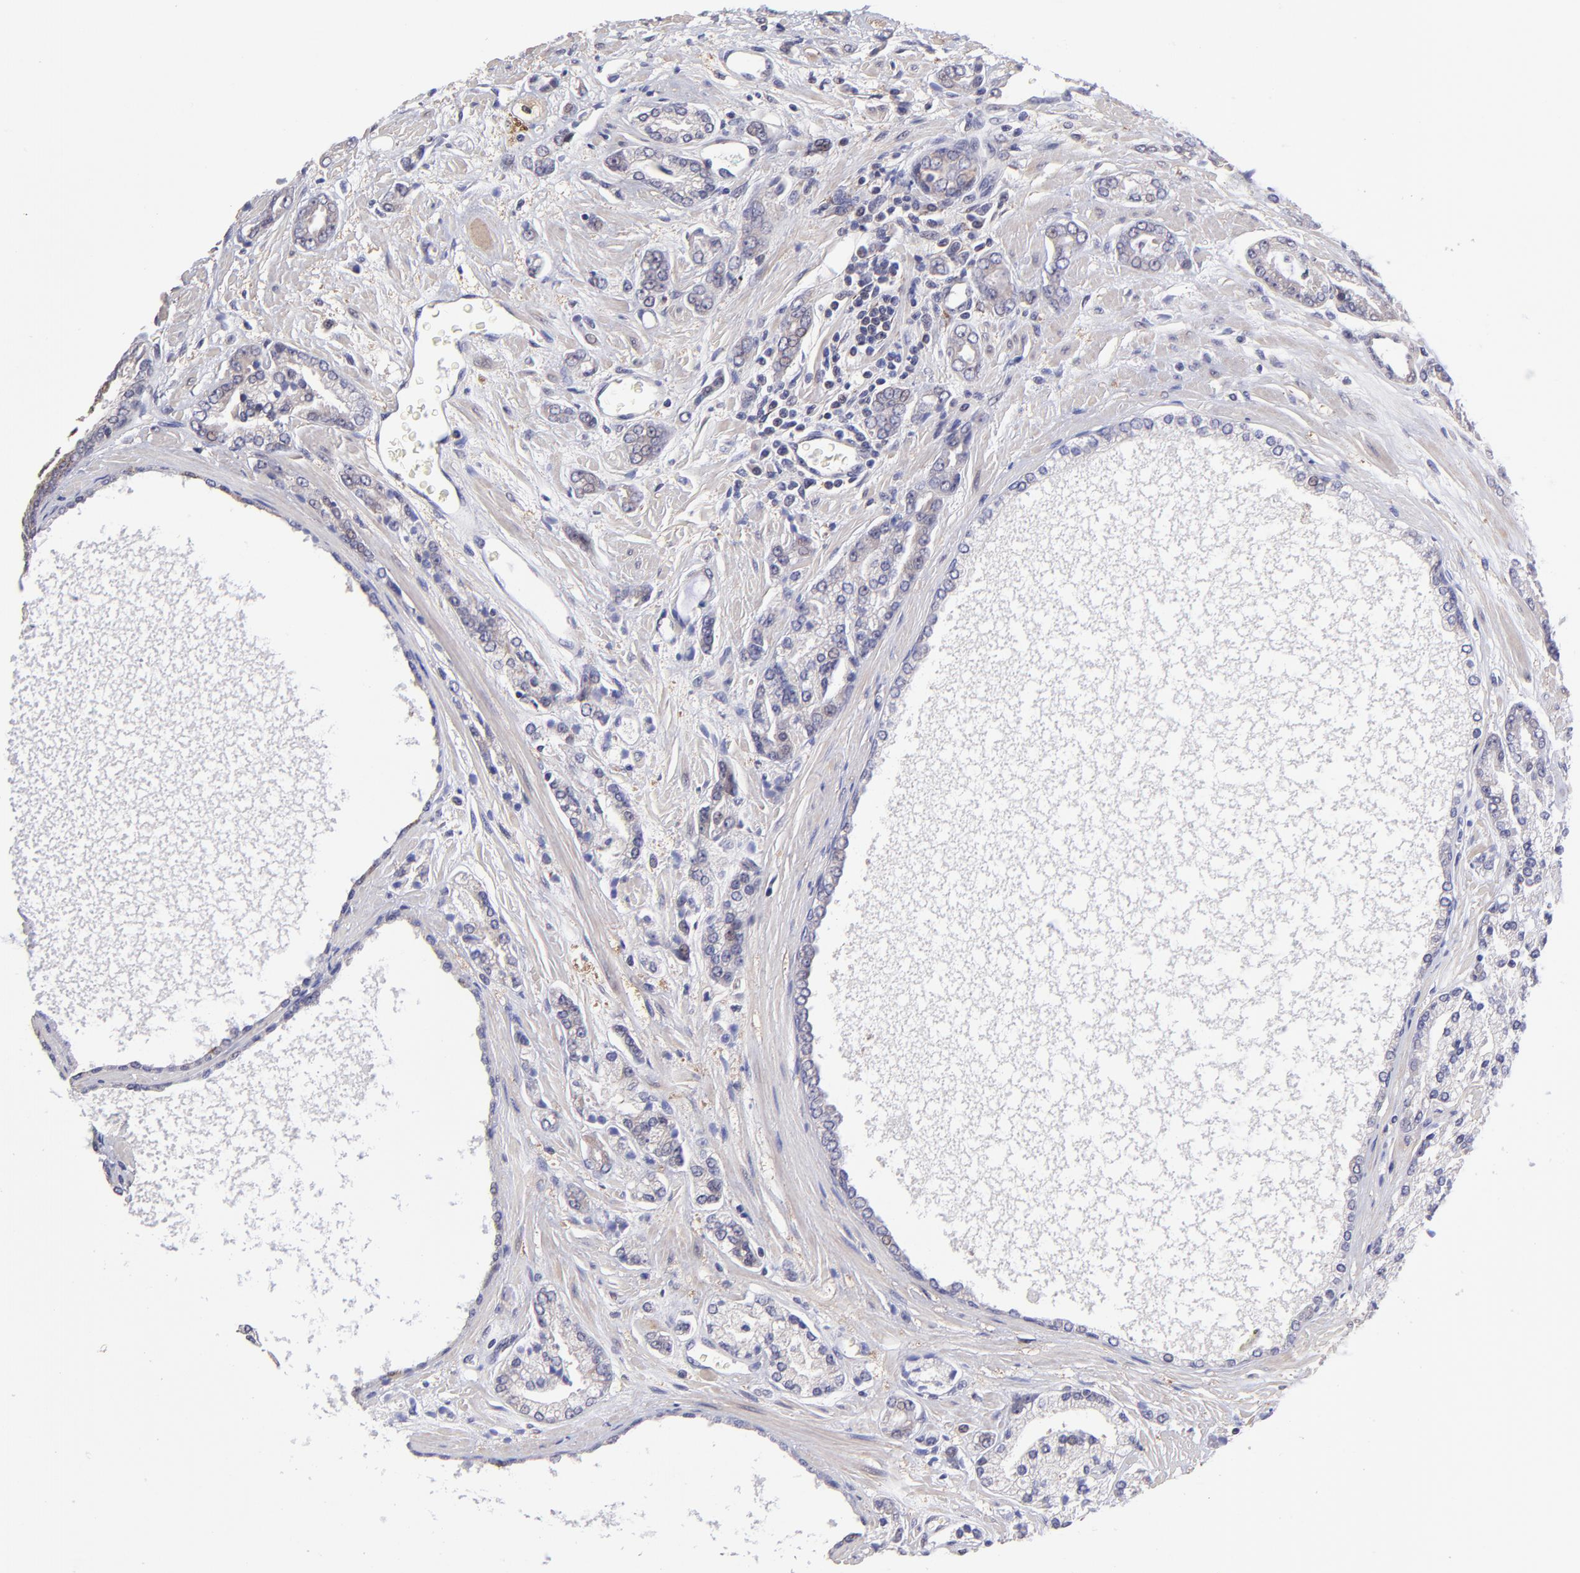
{"staining": {"intensity": "weak", "quantity": "<25%", "location": "cytoplasmic/membranous,nuclear"}, "tissue": "prostate cancer", "cell_type": "Tumor cells", "image_type": "cancer", "snomed": [{"axis": "morphology", "description": "Adenocarcinoma, High grade"}, {"axis": "topography", "description": "Prostate"}], "caption": "Micrograph shows no significant protein positivity in tumor cells of prostate cancer (high-grade adenocarcinoma).", "gene": "NSF", "patient": {"sex": "male", "age": 71}}